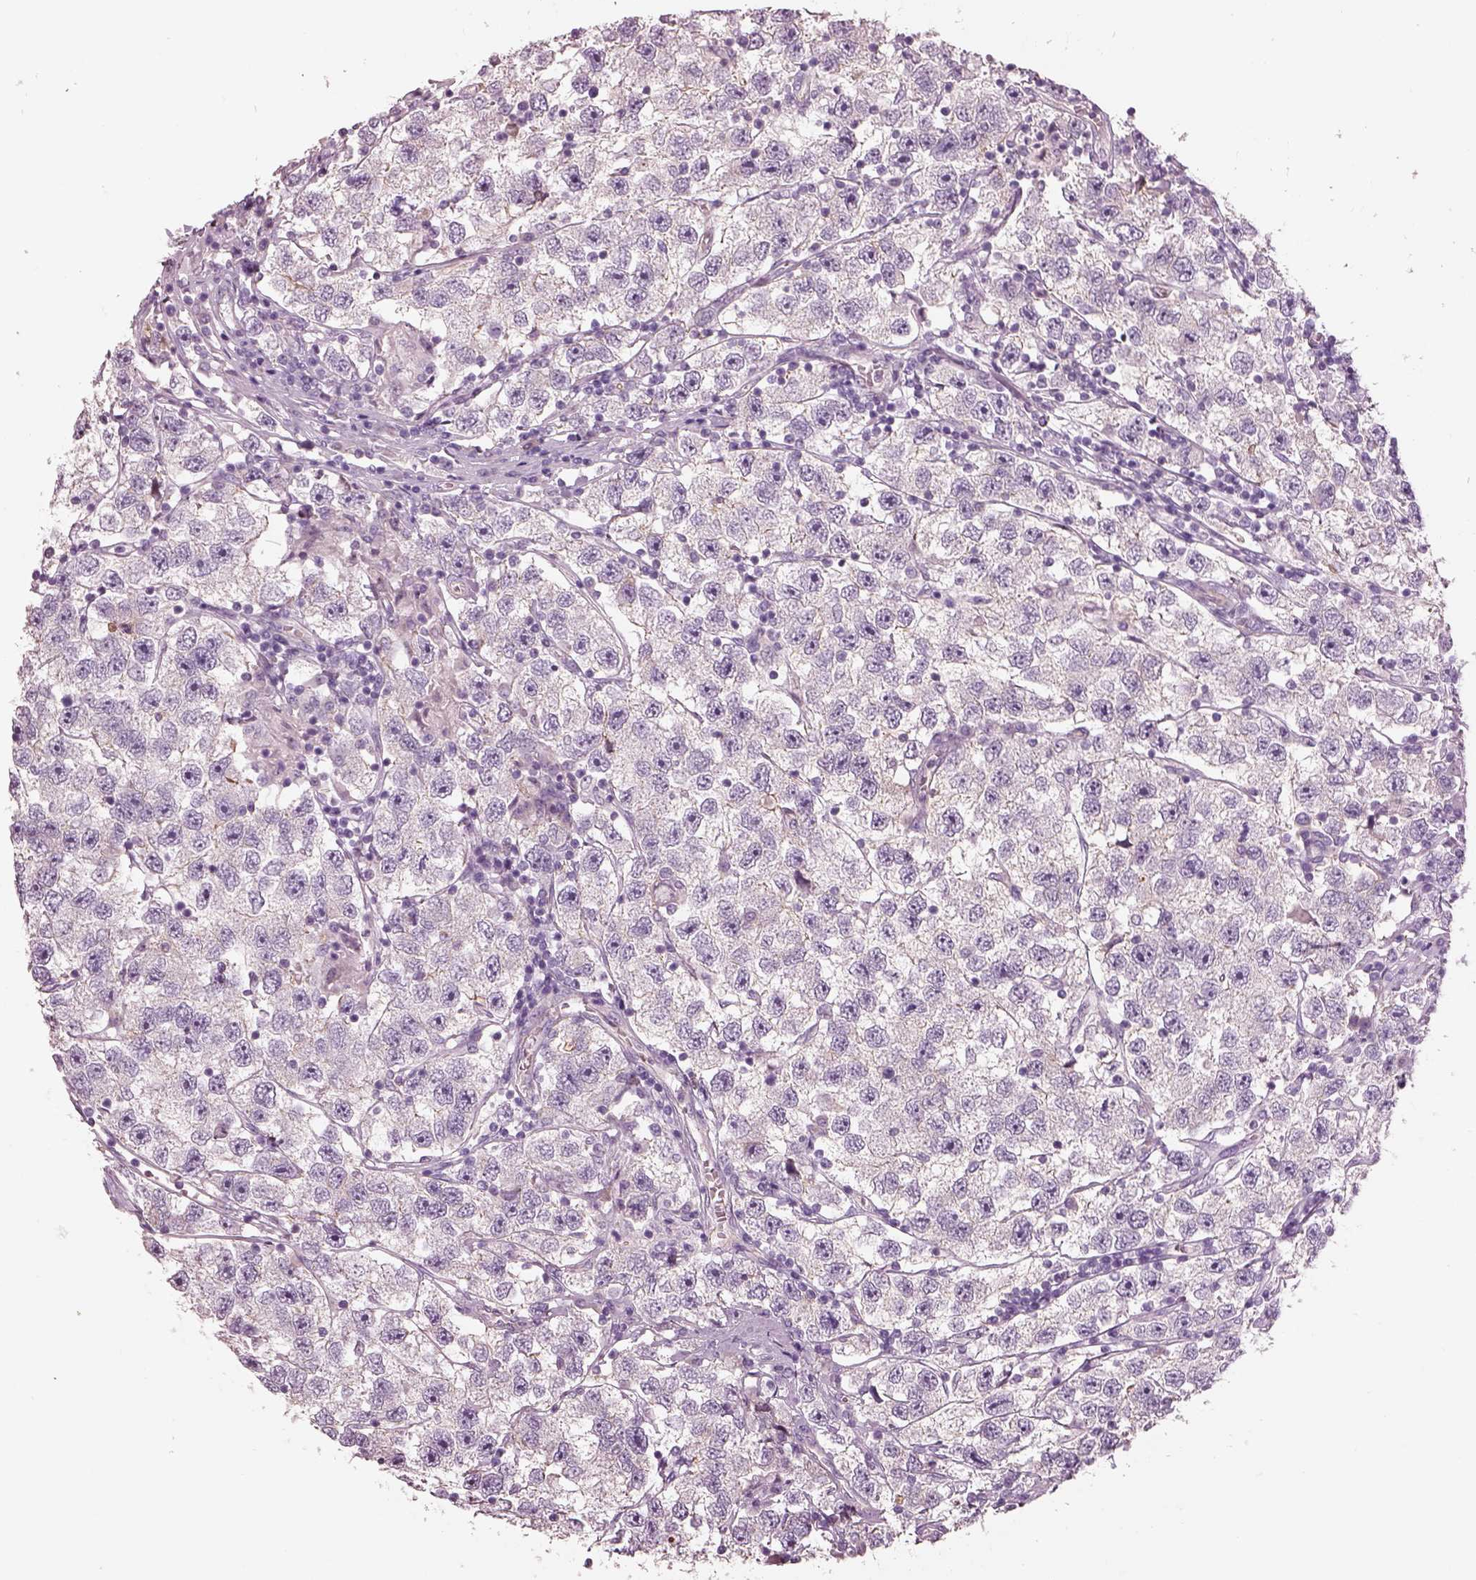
{"staining": {"intensity": "negative", "quantity": "none", "location": "none"}, "tissue": "testis cancer", "cell_type": "Tumor cells", "image_type": "cancer", "snomed": [{"axis": "morphology", "description": "Seminoma, NOS"}, {"axis": "topography", "description": "Testis"}], "caption": "Seminoma (testis) was stained to show a protein in brown. There is no significant staining in tumor cells.", "gene": "IGLL1", "patient": {"sex": "male", "age": 26}}